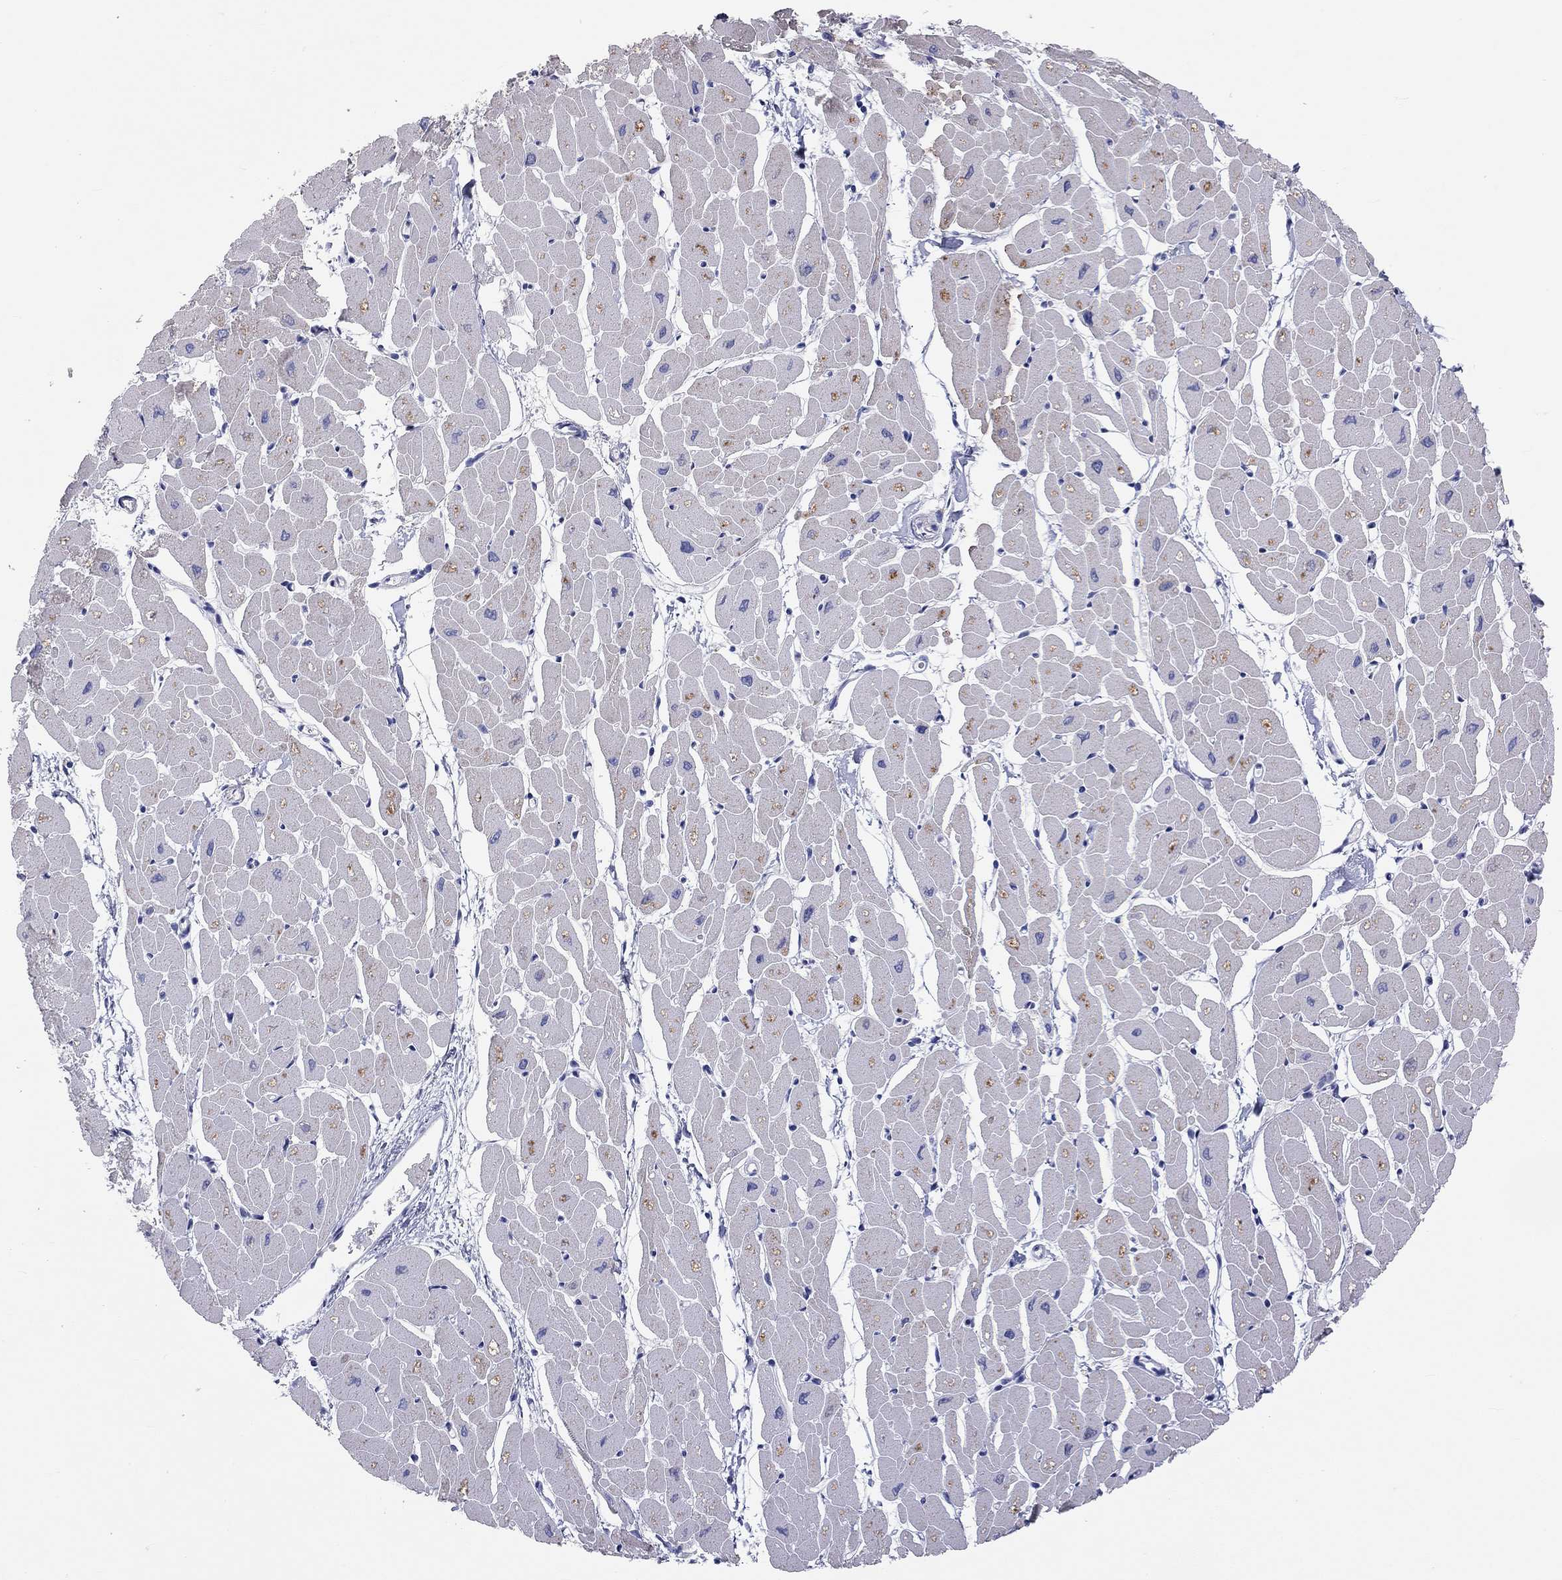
{"staining": {"intensity": "negative", "quantity": "none", "location": "none"}, "tissue": "heart muscle", "cell_type": "Cardiomyocytes", "image_type": "normal", "snomed": [{"axis": "morphology", "description": "Normal tissue, NOS"}, {"axis": "topography", "description": "Heart"}], "caption": "Immunohistochemistry image of benign heart muscle: human heart muscle stained with DAB demonstrates no significant protein expression in cardiomyocytes. Brightfield microscopy of IHC stained with DAB (3,3'-diaminobenzidine) (brown) and hematoxylin (blue), captured at high magnification.", "gene": "PCDHGC5", "patient": {"sex": "male", "age": 57}}